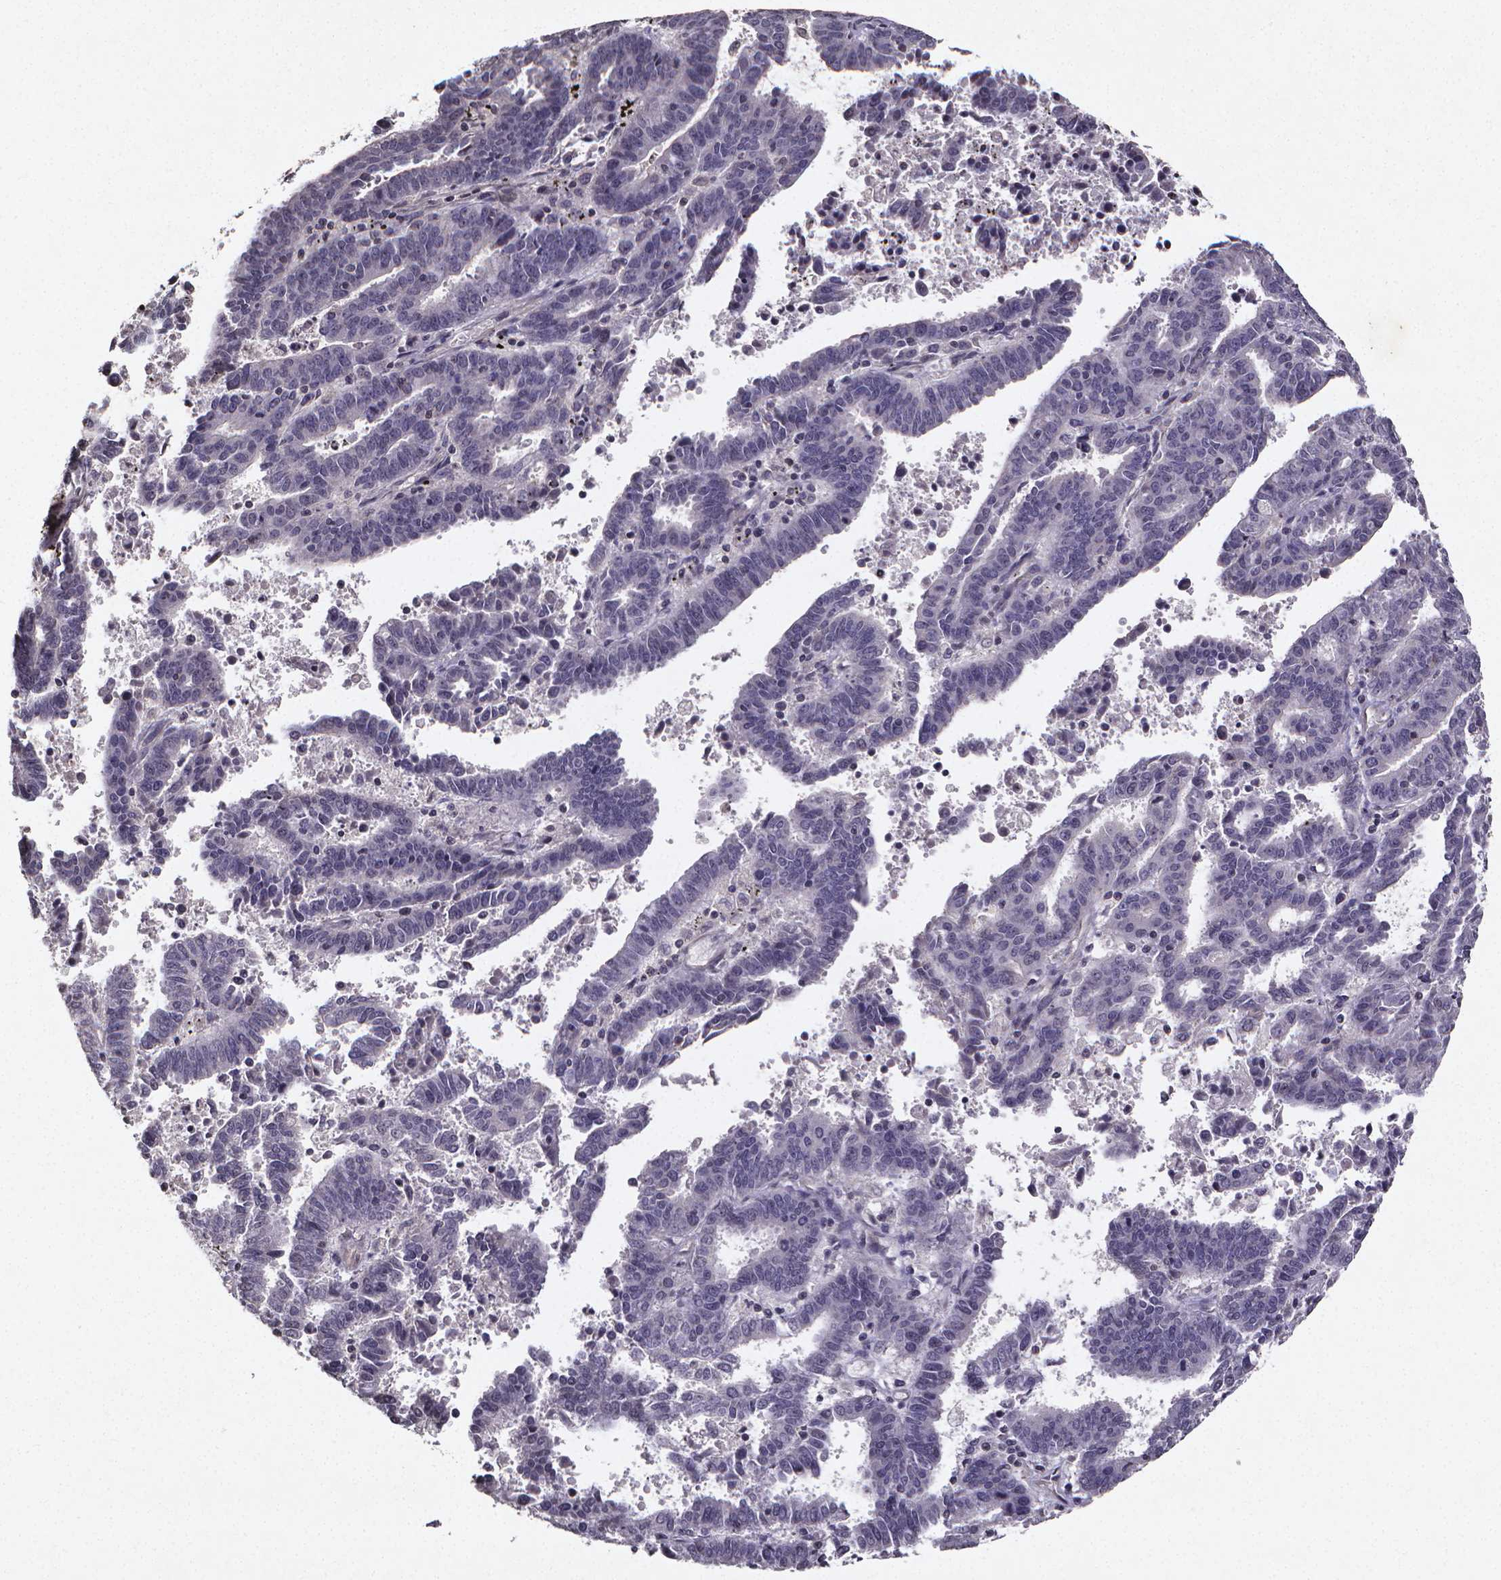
{"staining": {"intensity": "negative", "quantity": "none", "location": "none"}, "tissue": "endometrial cancer", "cell_type": "Tumor cells", "image_type": "cancer", "snomed": [{"axis": "morphology", "description": "Adenocarcinoma, NOS"}, {"axis": "topography", "description": "Uterus"}], "caption": "Protein analysis of endometrial cancer exhibits no significant positivity in tumor cells. (Brightfield microscopy of DAB (3,3'-diaminobenzidine) IHC at high magnification).", "gene": "TP73", "patient": {"sex": "female", "age": 83}}